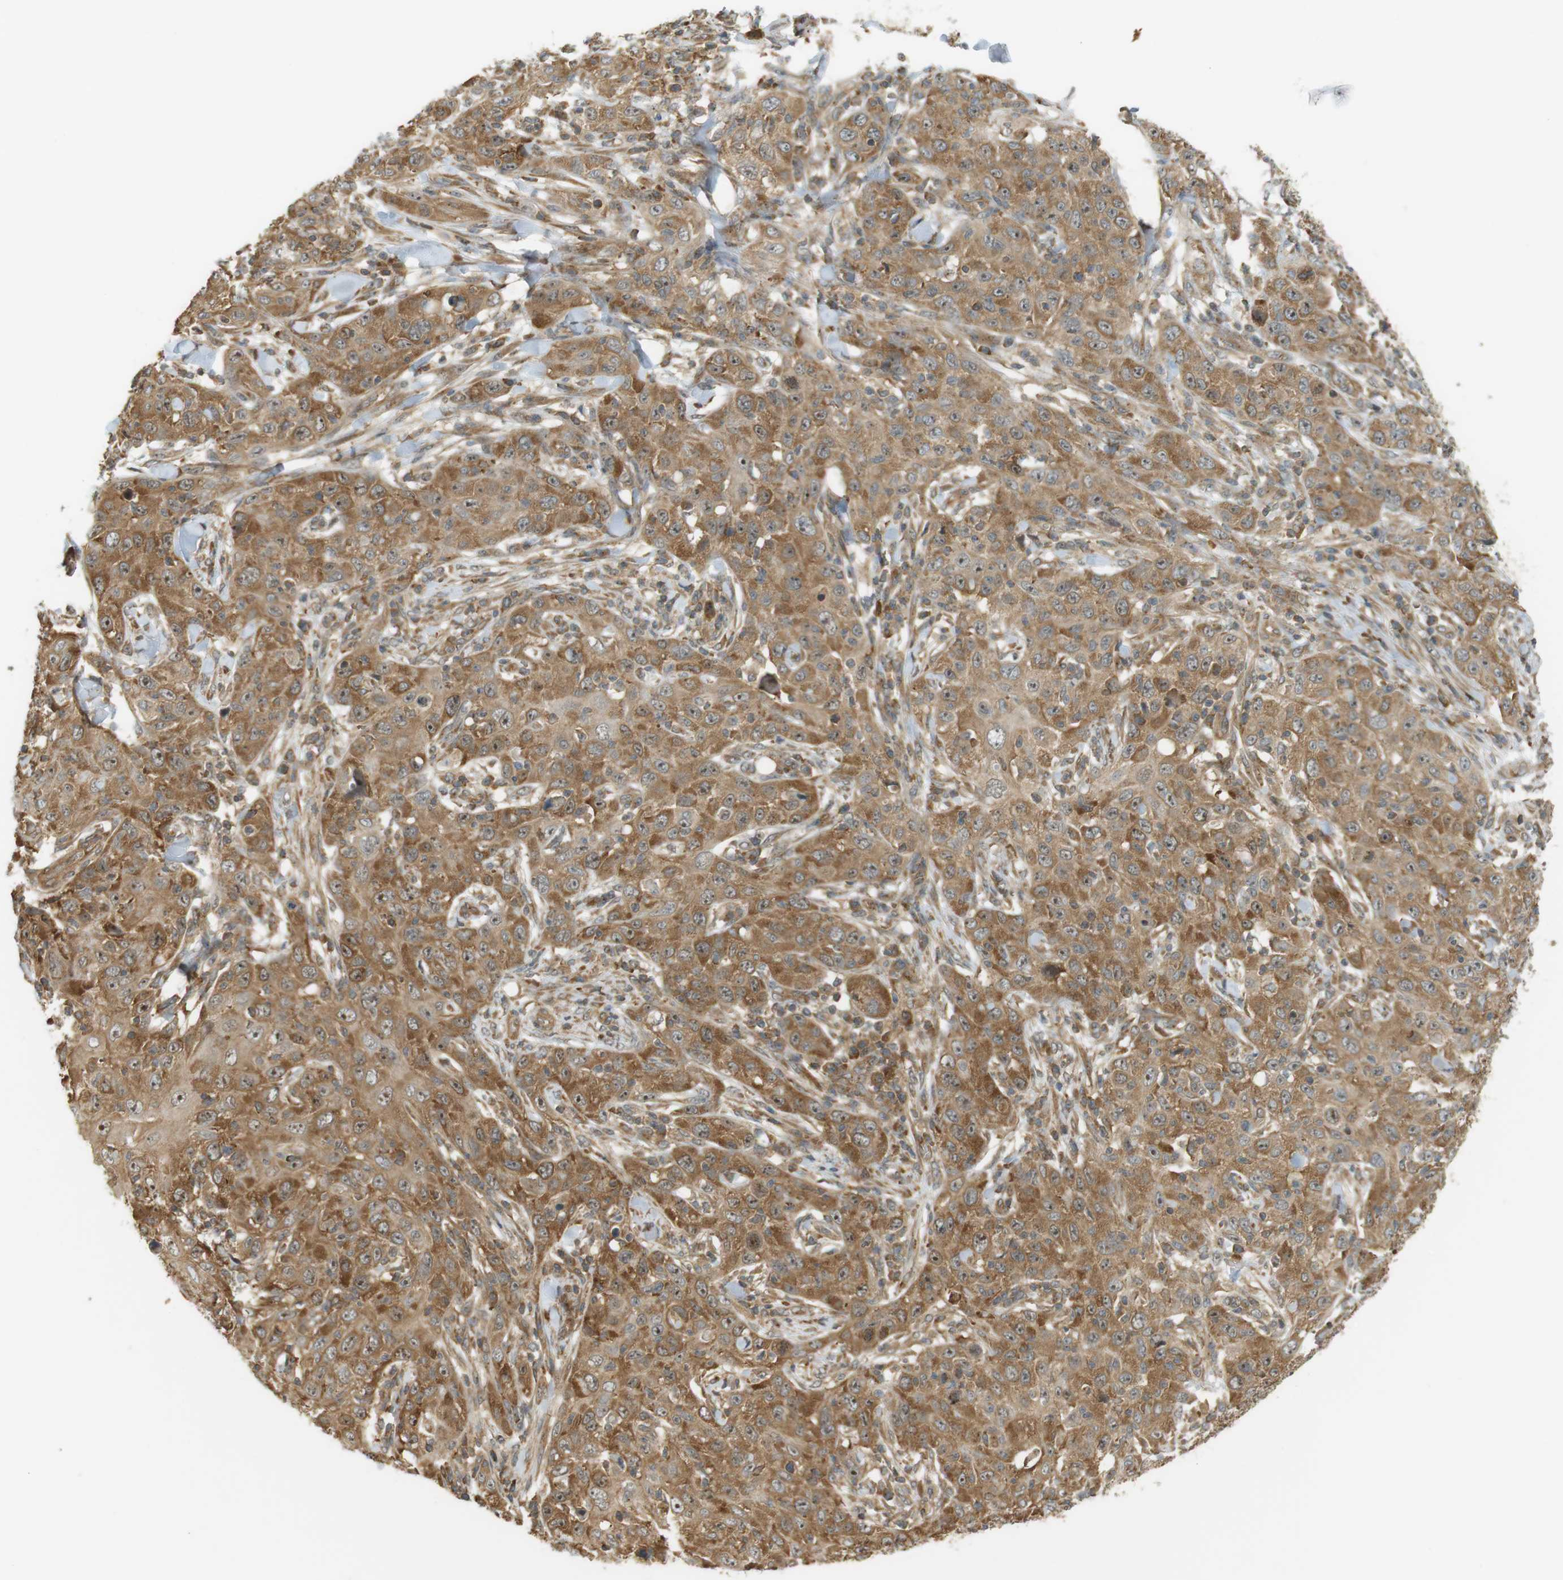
{"staining": {"intensity": "moderate", "quantity": ">75%", "location": "cytoplasmic/membranous,nuclear"}, "tissue": "skin cancer", "cell_type": "Tumor cells", "image_type": "cancer", "snomed": [{"axis": "morphology", "description": "Squamous cell carcinoma, NOS"}, {"axis": "topography", "description": "Skin"}], "caption": "There is medium levels of moderate cytoplasmic/membranous and nuclear positivity in tumor cells of squamous cell carcinoma (skin), as demonstrated by immunohistochemical staining (brown color).", "gene": "PA2G4", "patient": {"sex": "female", "age": 88}}